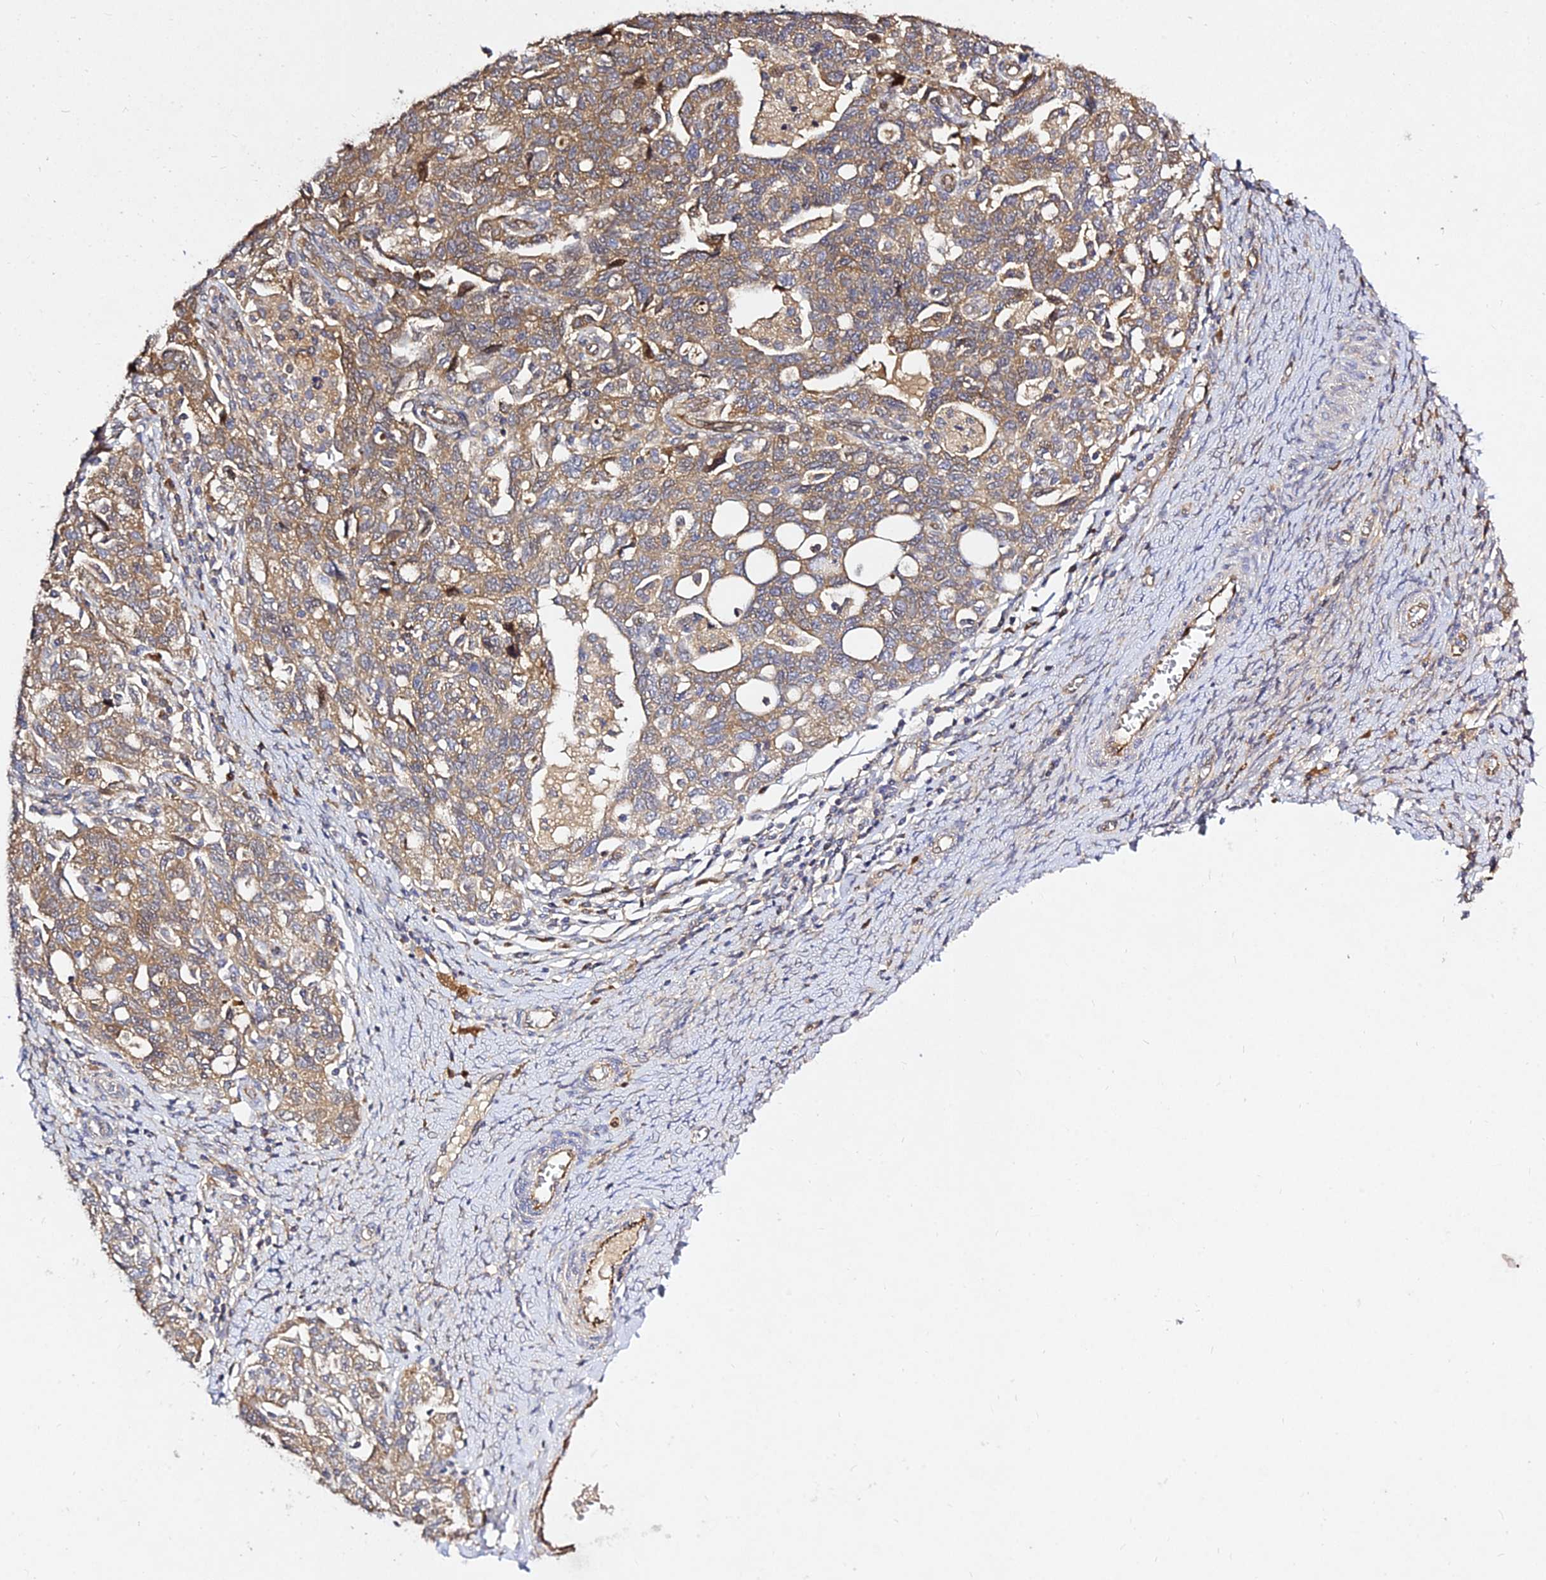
{"staining": {"intensity": "moderate", "quantity": ">75%", "location": "cytoplasmic/membranous"}, "tissue": "ovarian cancer", "cell_type": "Tumor cells", "image_type": "cancer", "snomed": [{"axis": "morphology", "description": "Carcinoma, NOS"}, {"axis": "morphology", "description": "Cystadenocarcinoma, serous, NOS"}, {"axis": "topography", "description": "Ovary"}], "caption": "Tumor cells show medium levels of moderate cytoplasmic/membranous positivity in approximately >75% of cells in ovarian cancer.", "gene": "GRTP1", "patient": {"sex": "female", "age": 69}}